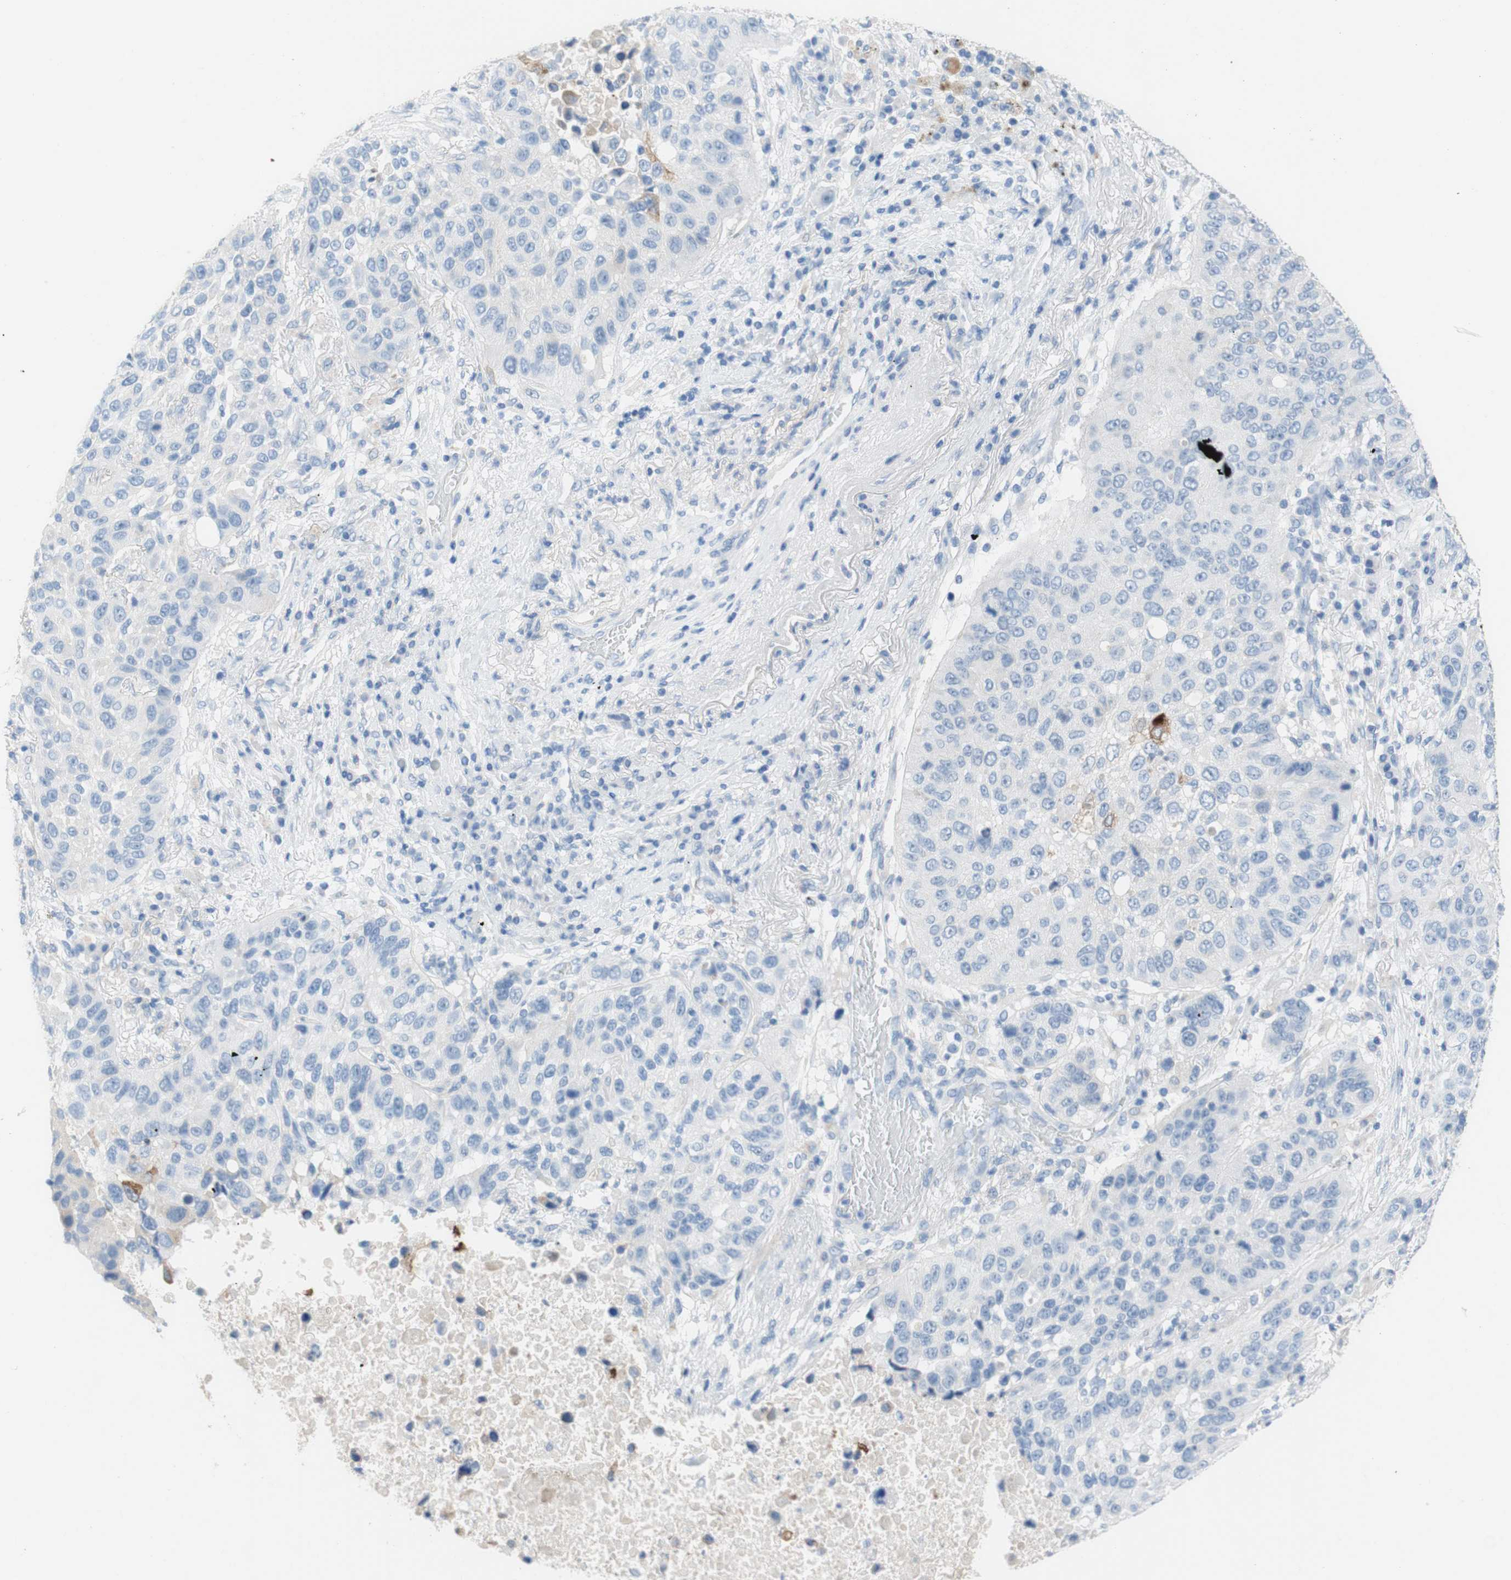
{"staining": {"intensity": "negative", "quantity": "none", "location": "none"}, "tissue": "lung cancer", "cell_type": "Tumor cells", "image_type": "cancer", "snomed": [{"axis": "morphology", "description": "Squamous cell carcinoma, NOS"}, {"axis": "topography", "description": "Lung"}], "caption": "This is a image of IHC staining of squamous cell carcinoma (lung), which shows no positivity in tumor cells. Brightfield microscopy of IHC stained with DAB (brown) and hematoxylin (blue), captured at high magnification.", "gene": "POLR2J3", "patient": {"sex": "male", "age": 57}}